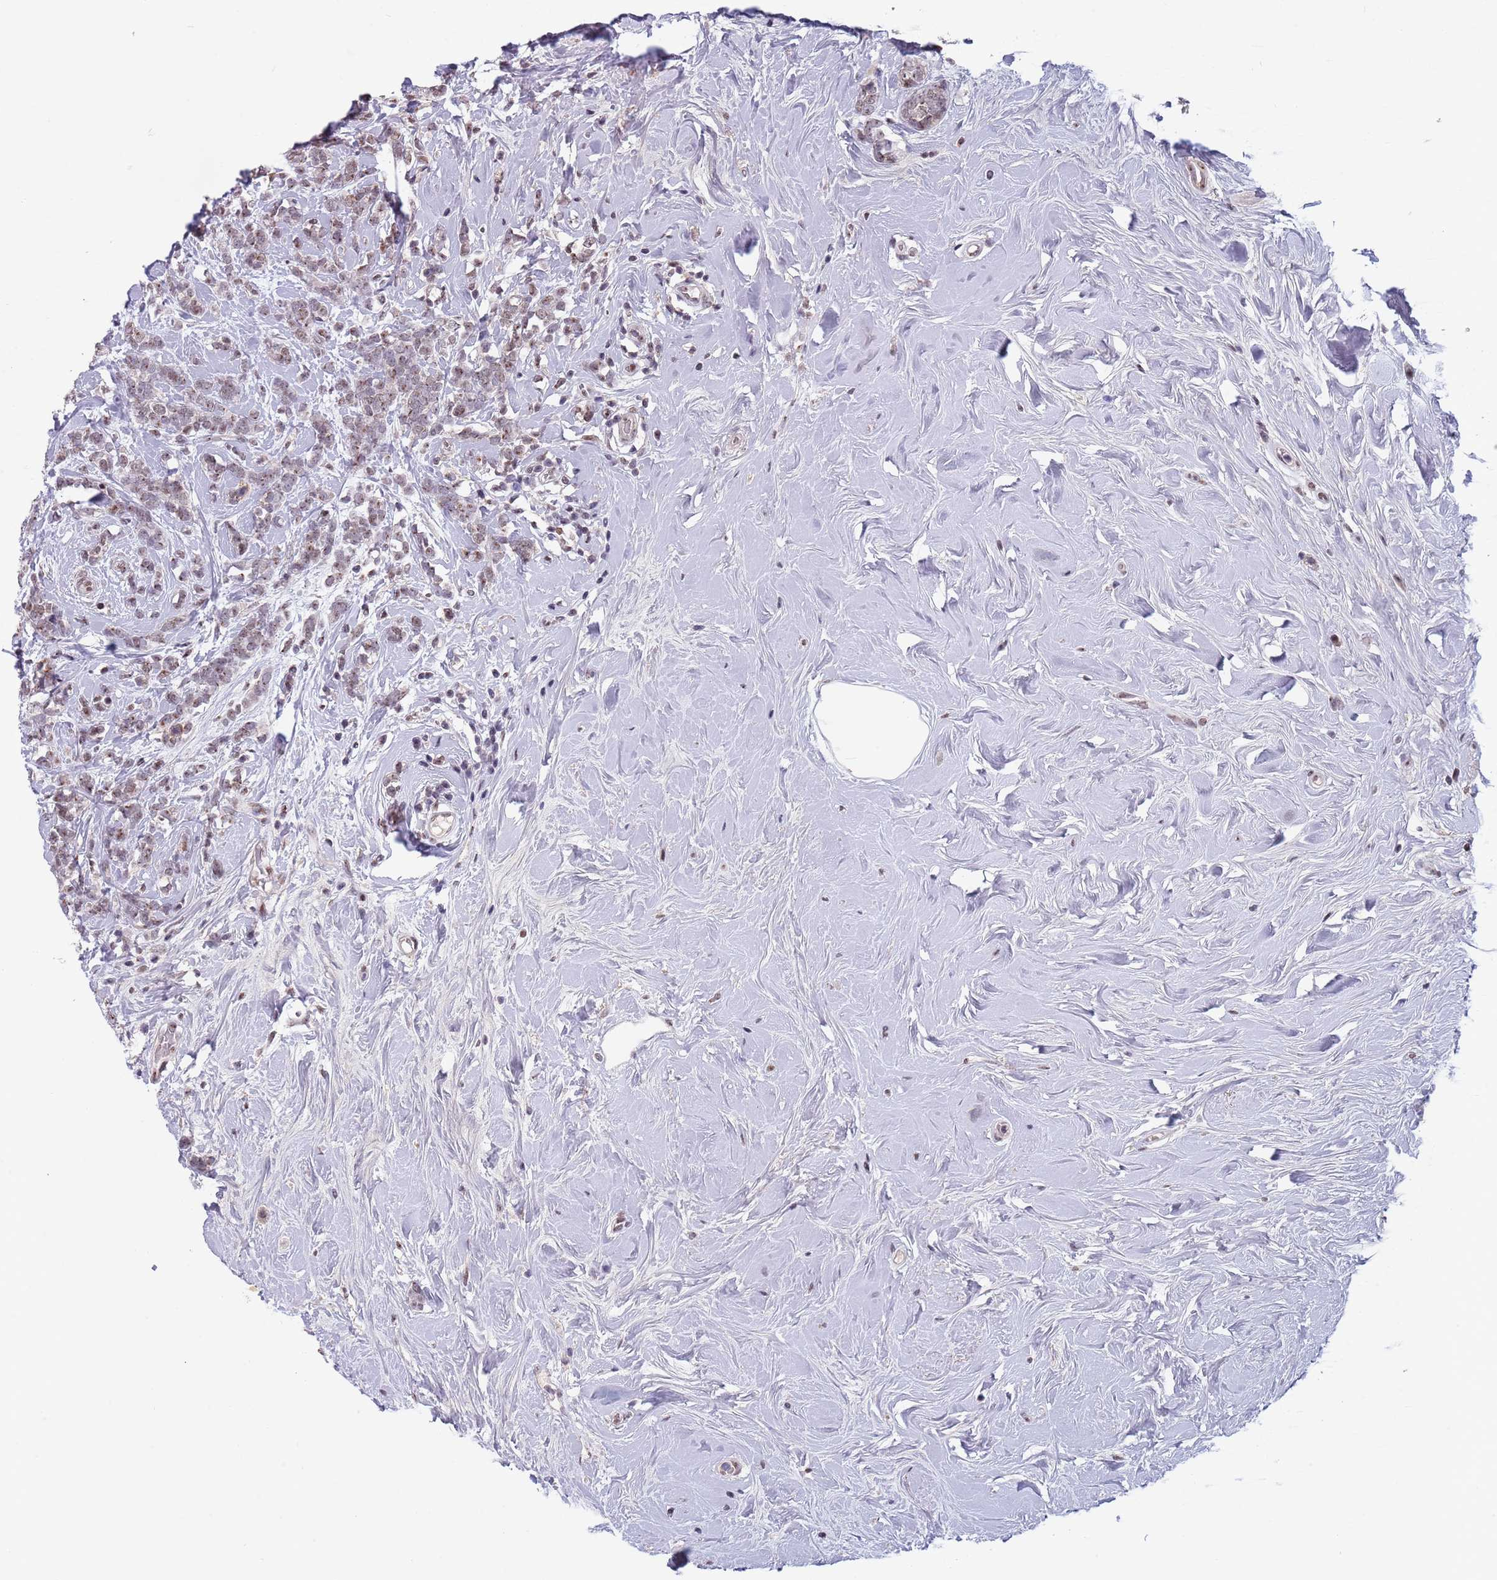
{"staining": {"intensity": "moderate", "quantity": ">75%", "location": "nuclear"}, "tissue": "breast cancer", "cell_type": "Tumor cells", "image_type": "cancer", "snomed": [{"axis": "morphology", "description": "Lobular carcinoma"}, {"axis": "topography", "description": "Breast"}], "caption": "Breast cancer stained with immunohistochemistry (IHC) reveals moderate nuclear expression in about >75% of tumor cells.", "gene": "CIZ1", "patient": {"sex": "female", "age": 58}}